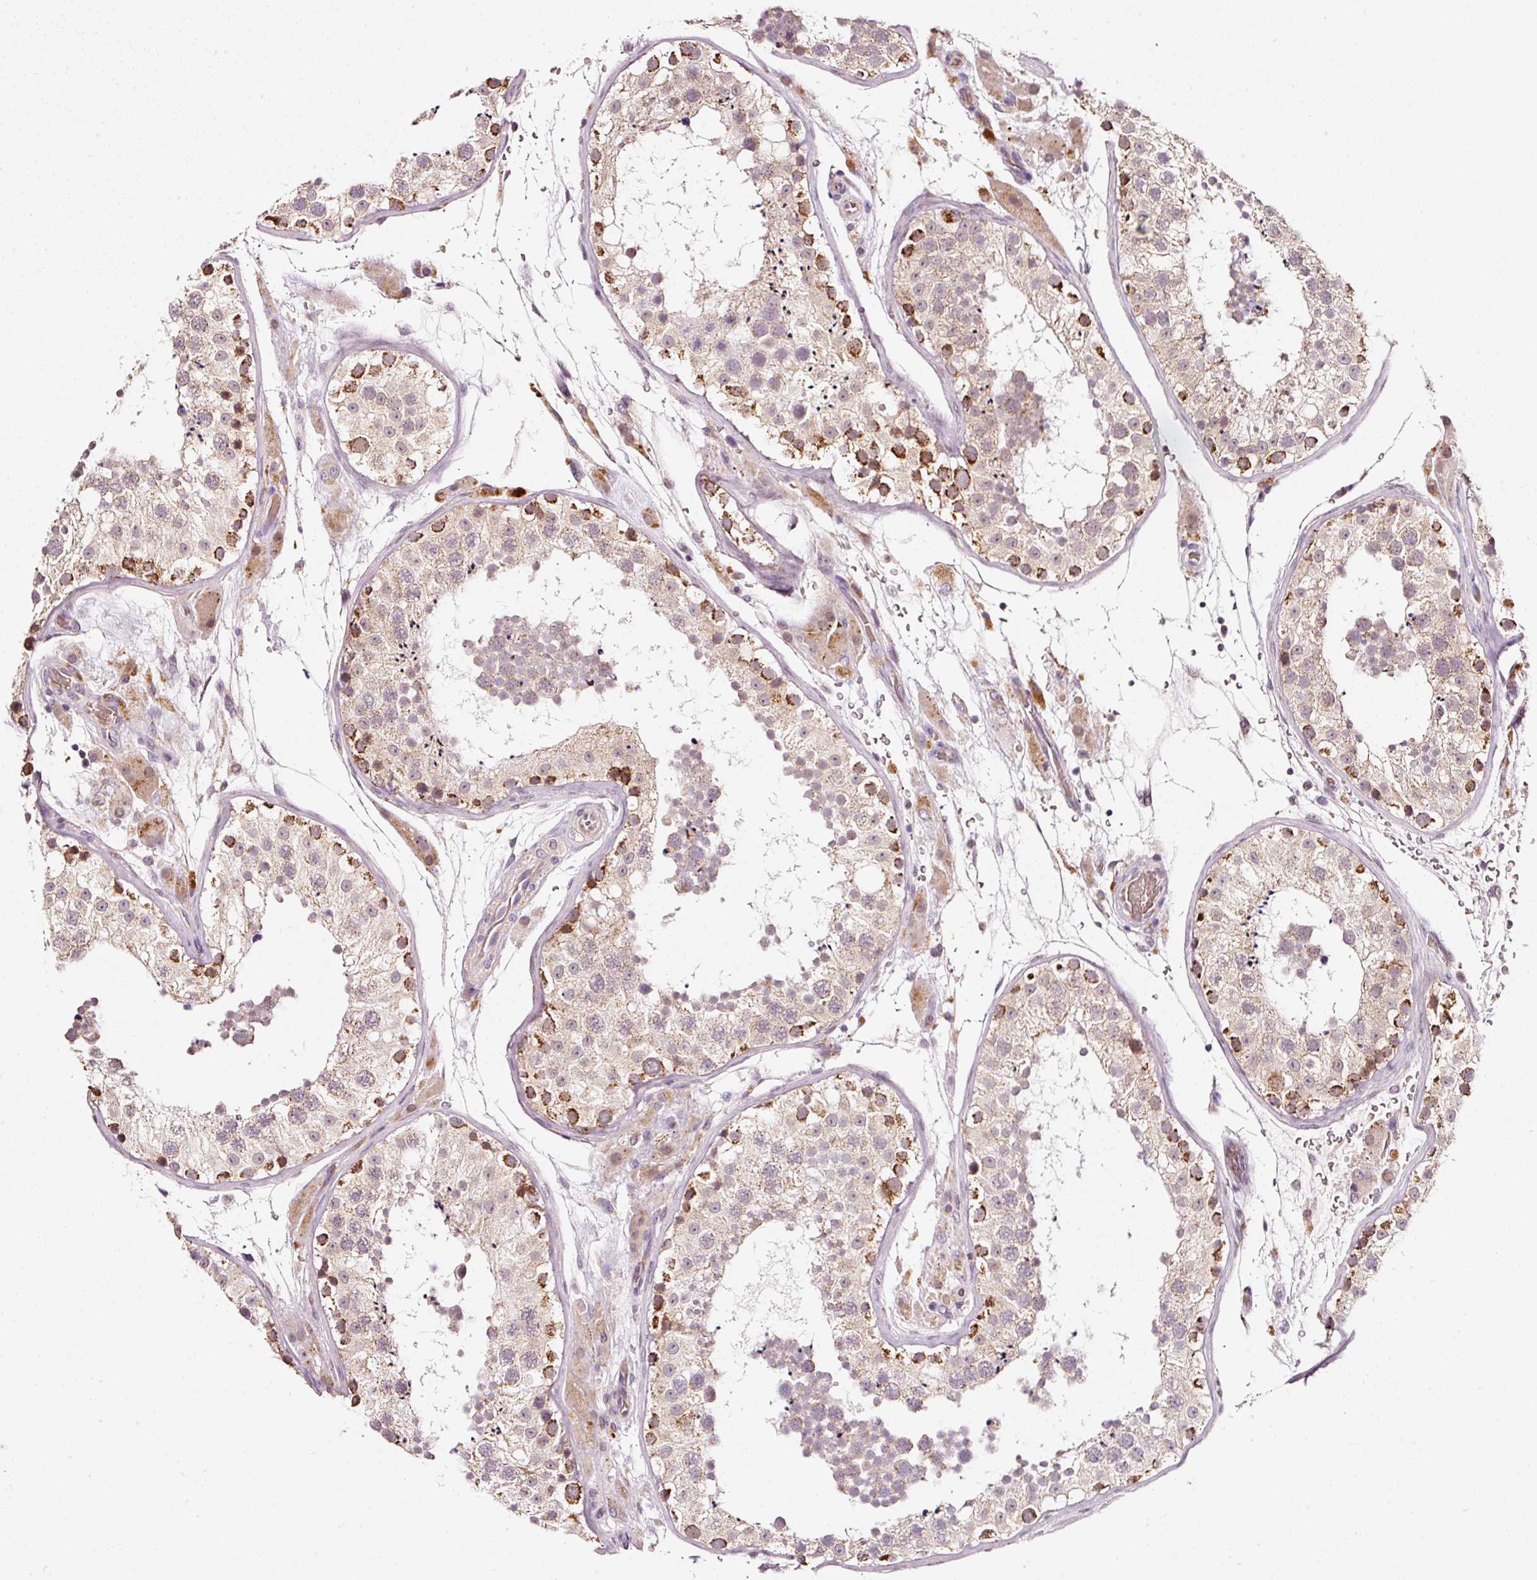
{"staining": {"intensity": "strong", "quantity": "<25%", "location": "cytoplasmic/membranous"}, "tissue": "testis", "cell_type": "Cells in seminiferous ducts", "image_type": "normal", "snomed": [{"axis": "morphology", "description": "Normal tissue, NOS"}, {"axis": "topography", "description": "Testis"}], "caption": "Cells in seminiferous ducts reveal medium levels of strong cytoplasmic/membranous staining in about <25% of cells in normal testis. (DAB (3,3'-diaminobenzidine) IHC, brown staining for protein, blue staining for nuclei).", "gene": "ZNF460", "patient": {"sex": "male", "age": 26}}